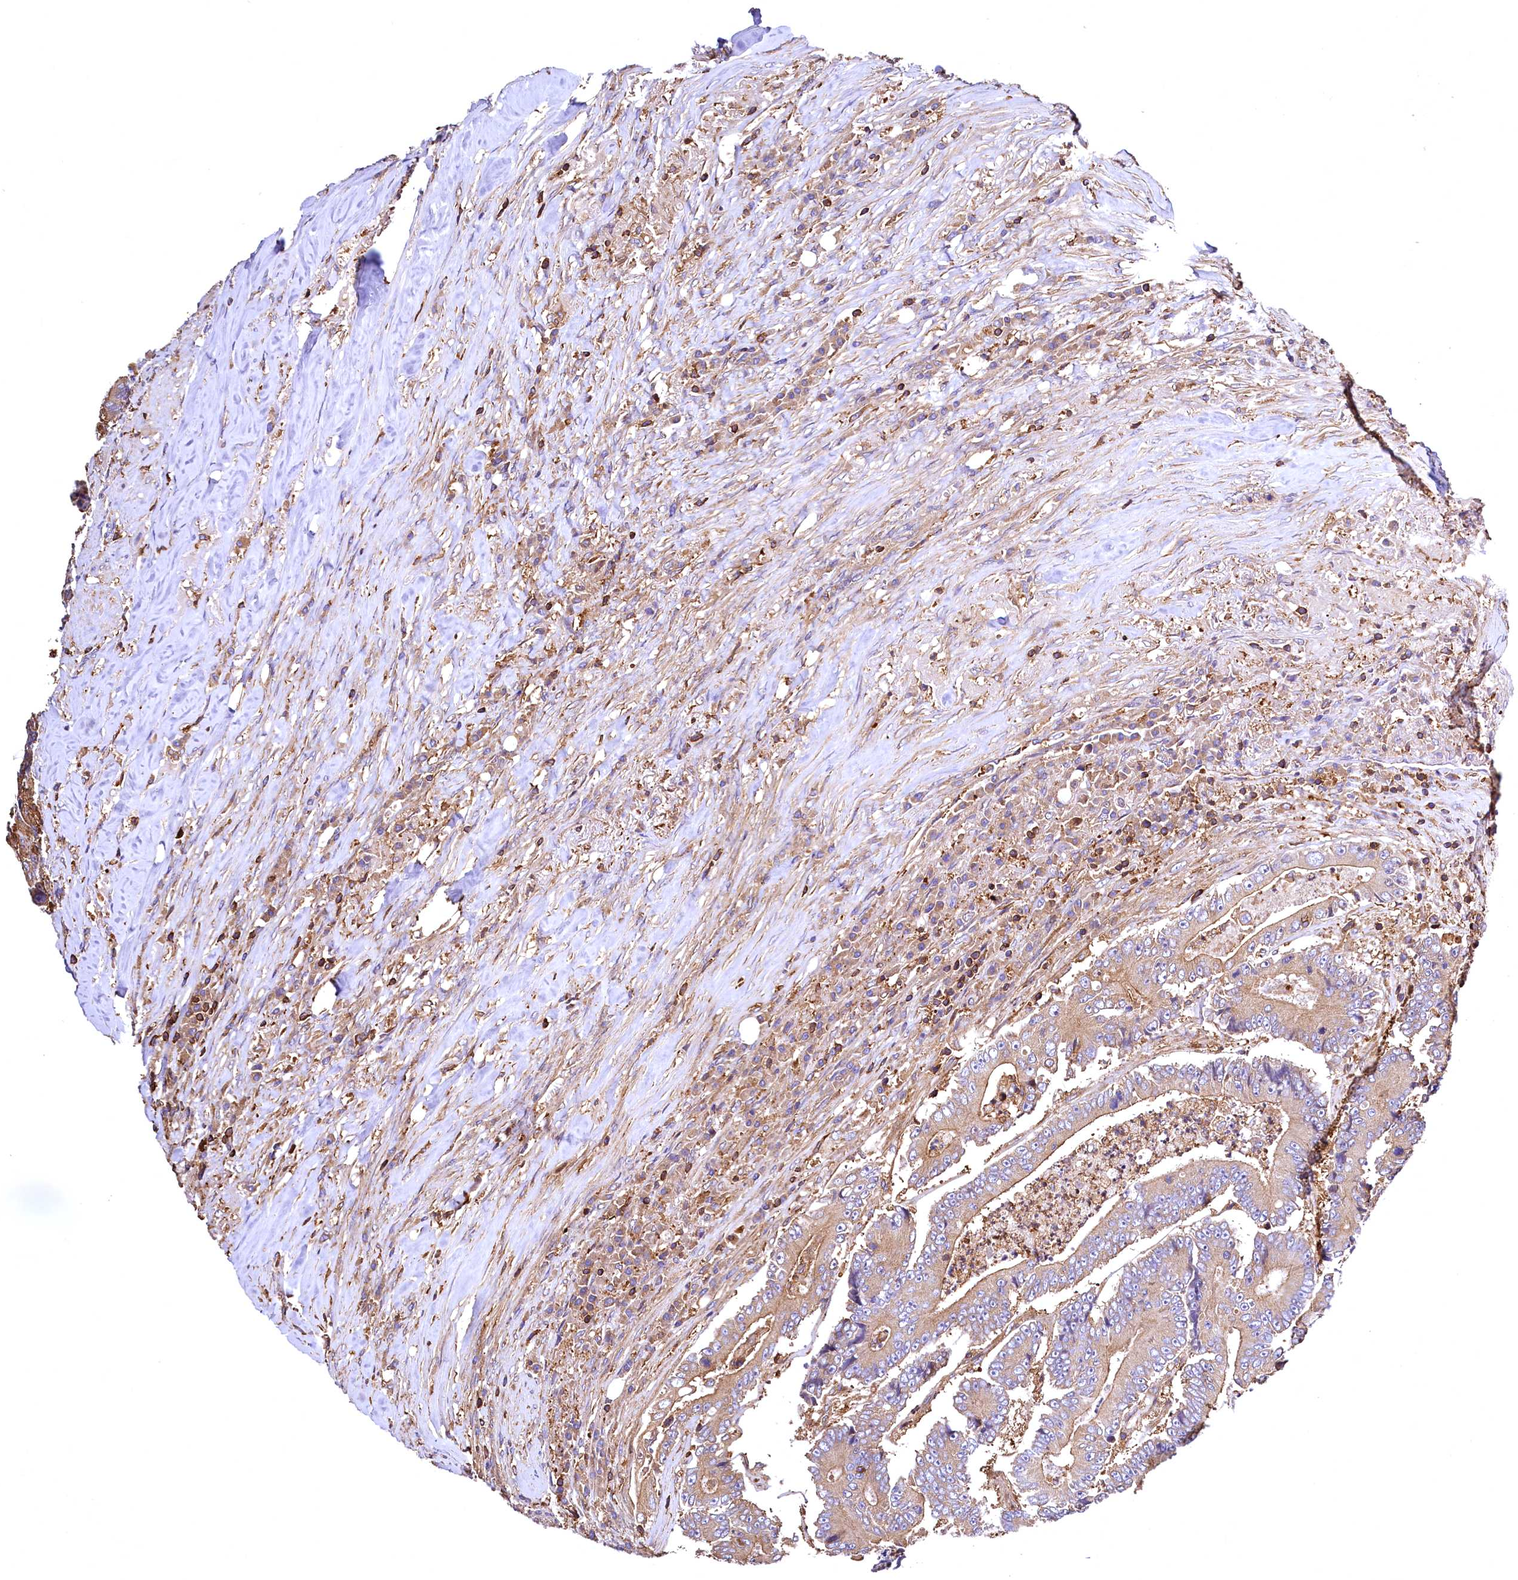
{"staining": {"intensity": "weak", "quantity": ">75%", "location": "cytoplasmic/membranous"}, "tissue": "colorectal cancer", "cell_type": "Tumor cells", "image_type": "cancer", "snomed": [{"axis": "morphology", "description": "Adenocarcinoma, NOS"}, {"axis": "topography", "description": "Colon"}], "caption": "This is an image of IHC staining of adenocarcinoma (colorectal), which shows weak positivity in the cytoplasmic/membranous of tumor cells.", "gene": "RARS2", "patient": {"sex": "male", "age": 83}}